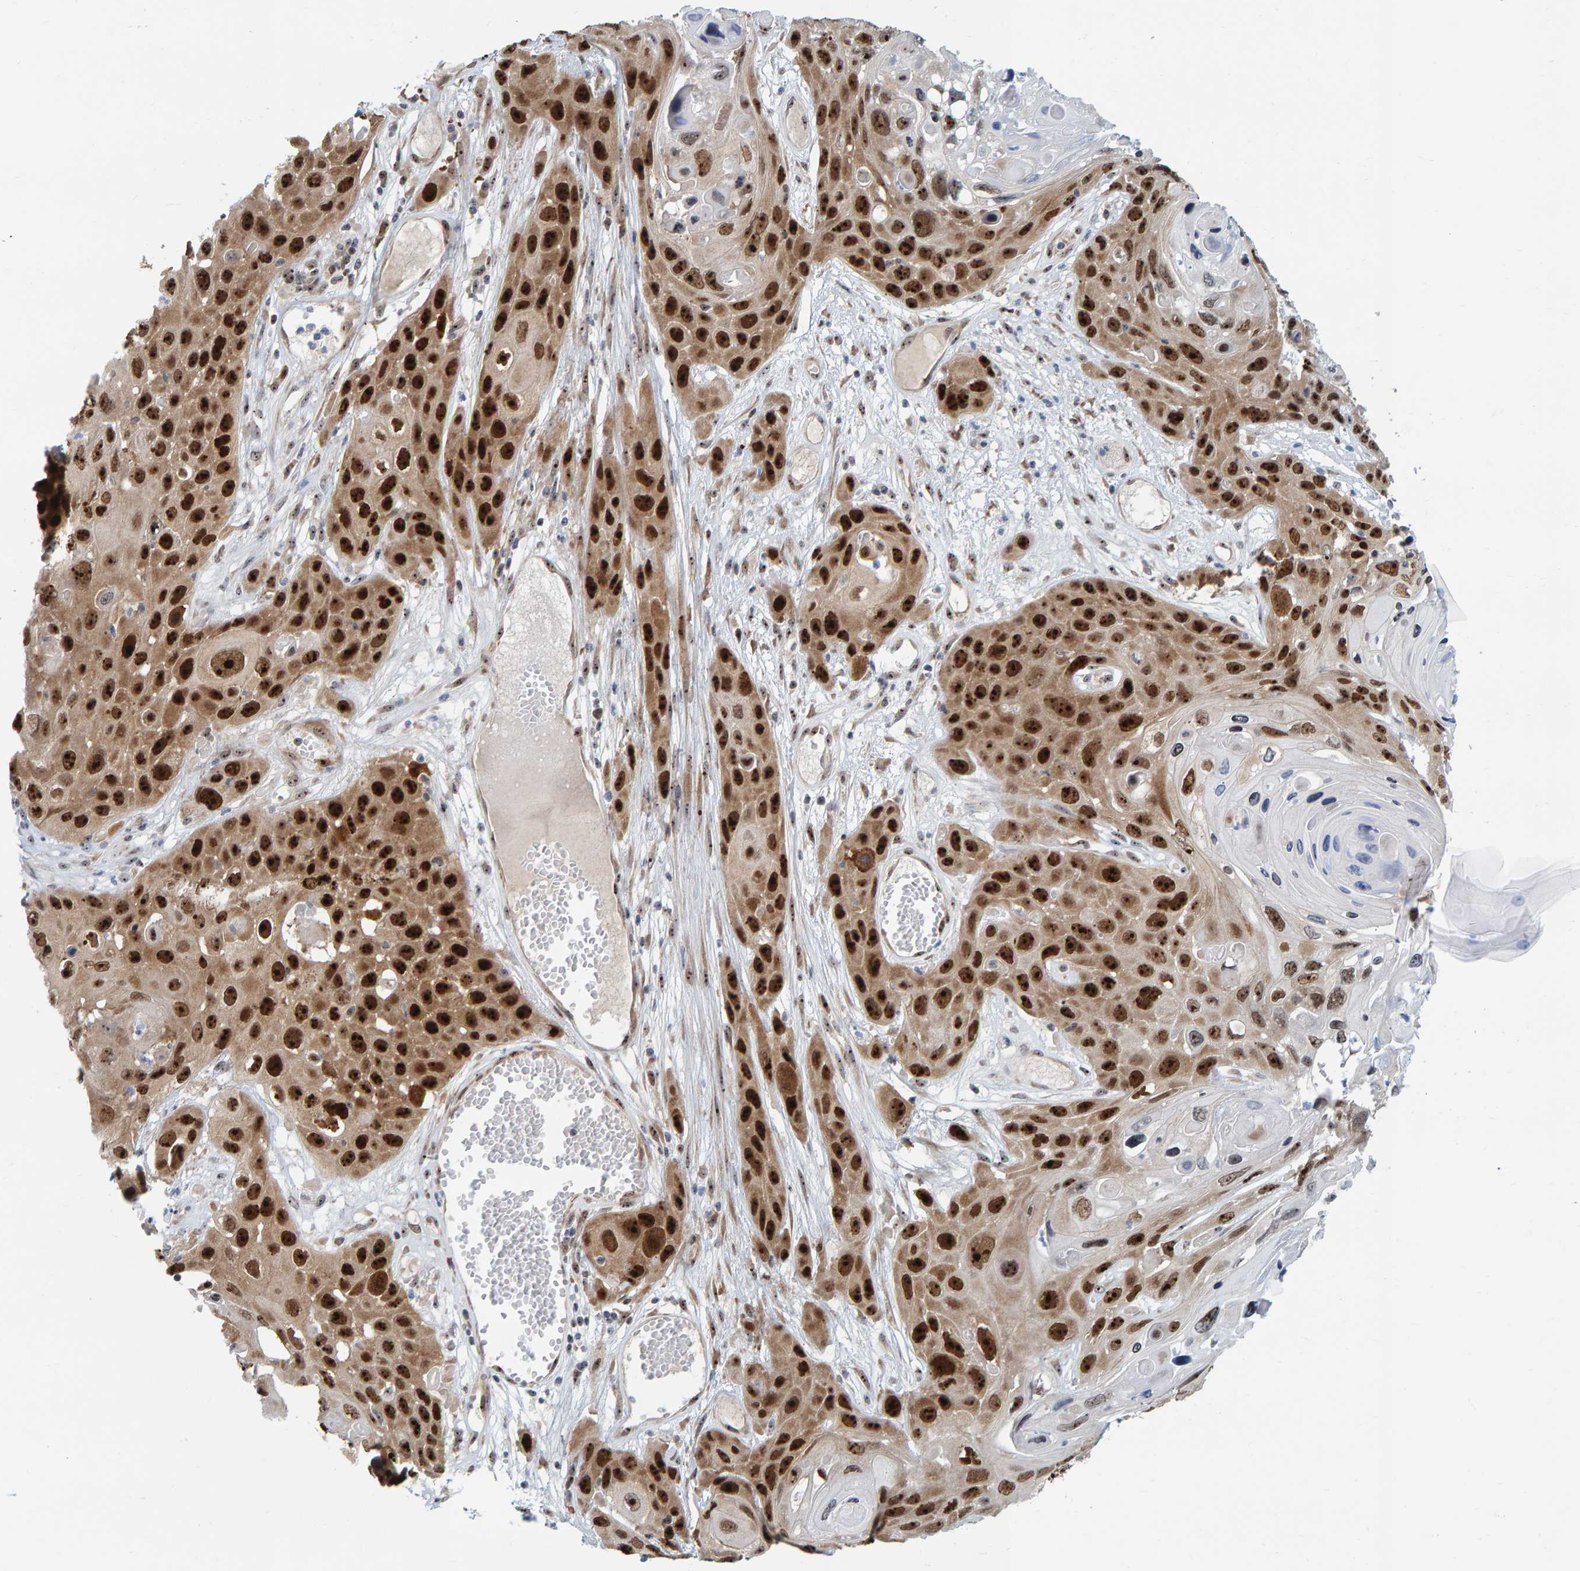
{"staining": {"intensity": "strong", "quantity": ">75%", "location": "nuclear"}, "tissue": "skin cancer", "cell_type": "Tumor cells", "image_type": "cancer", "snomed": [{"axis": "morphology", "description": "Squamous cell carcinoma, NOS"}, {"axis": "topography", "description": "Skin"}], "caption": "An IHC histopathology image of neoplastic tissue is shown. Protein staining in brown shows strong nuclear positivity in squamous cell carcinoma (skin) within tumor cells.", "gene": "POLR1E", "patient": {"sex": "male", "age": 55}}